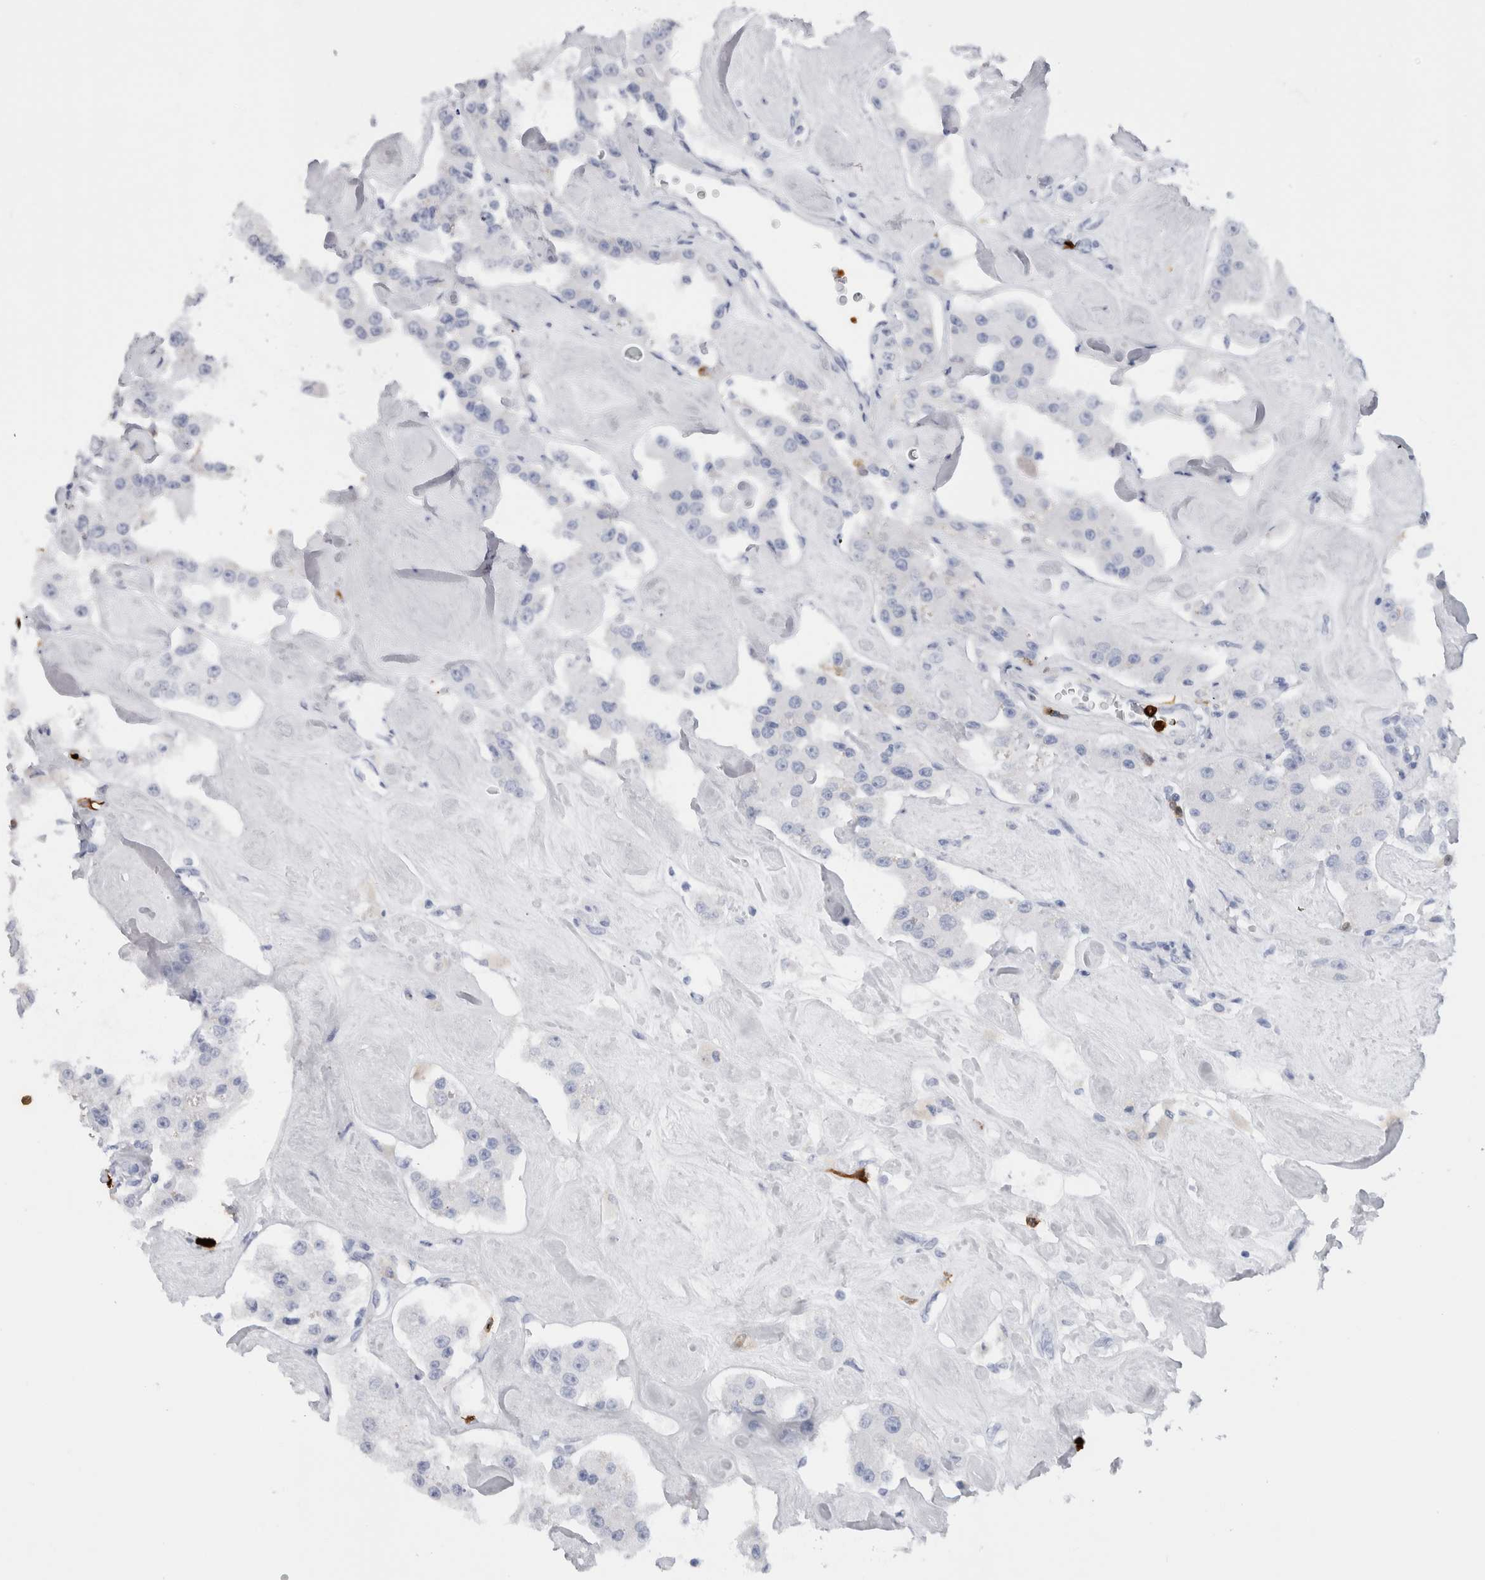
{"staining": {"intensity": "negative", "quantity": "none", "location": "none"}, "tissue": "carcinoid", "cell_type": "Tumor cells", "image_type": "cancer", "snomed": [{"axis": "morphology", "description": "Carcinoid, malignant, NOS"}, {"axis": "topography", "description": "Pancreas"}], "caption": "A histopathology image of carcinoid (malignant) stained for a protein displays no brown staining in tumor cells.", "gene": "S100A8", "patient": {"sex": "male", "age": 41}}